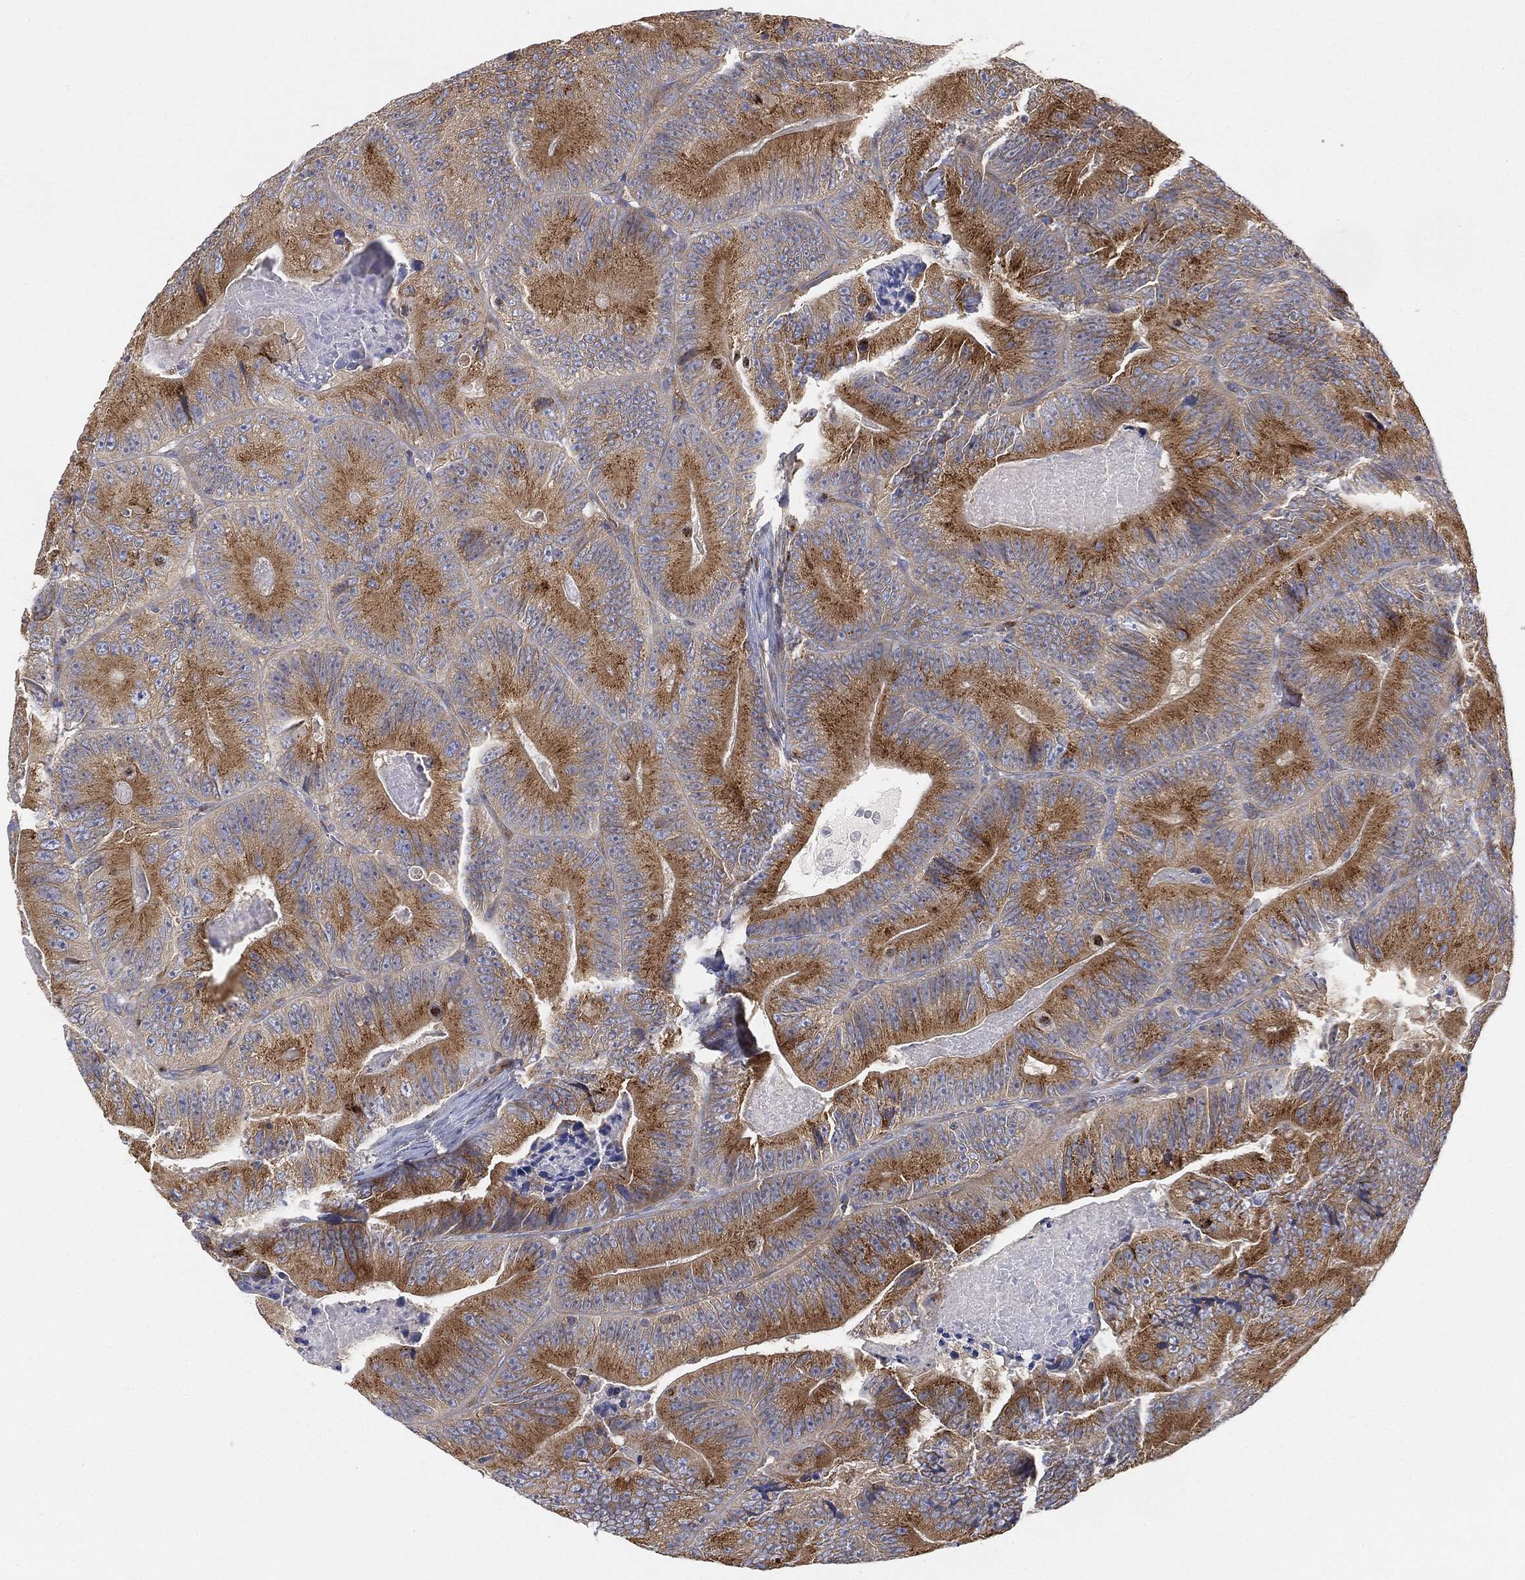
{"staining": {"intensity": "strong", "quantity": ">75%", "location": "cytoplasmic/membranous"}, "tissue": "colorectal cancer", "cell_type": "Tumor cells", "image_type": "cancer", "snomed": [{"axis": "morphology", "description": "Adenocarcinoma, NOS"}, {"axis": "topography", "description": "Colon"}], "caption": "An image of human colorectal cancer stained for a protein reveals strong cytoplasmic/membranous brown staining in tumor cells. The protein of interest is stained brown, and the nuclei are stained in blue (DAB (3,3'-diaminobenzidine) IHC with brightfield microscopy, high magnification).", "gene": "TMEM25", "patient": {"sex": "female", "age": 86}}